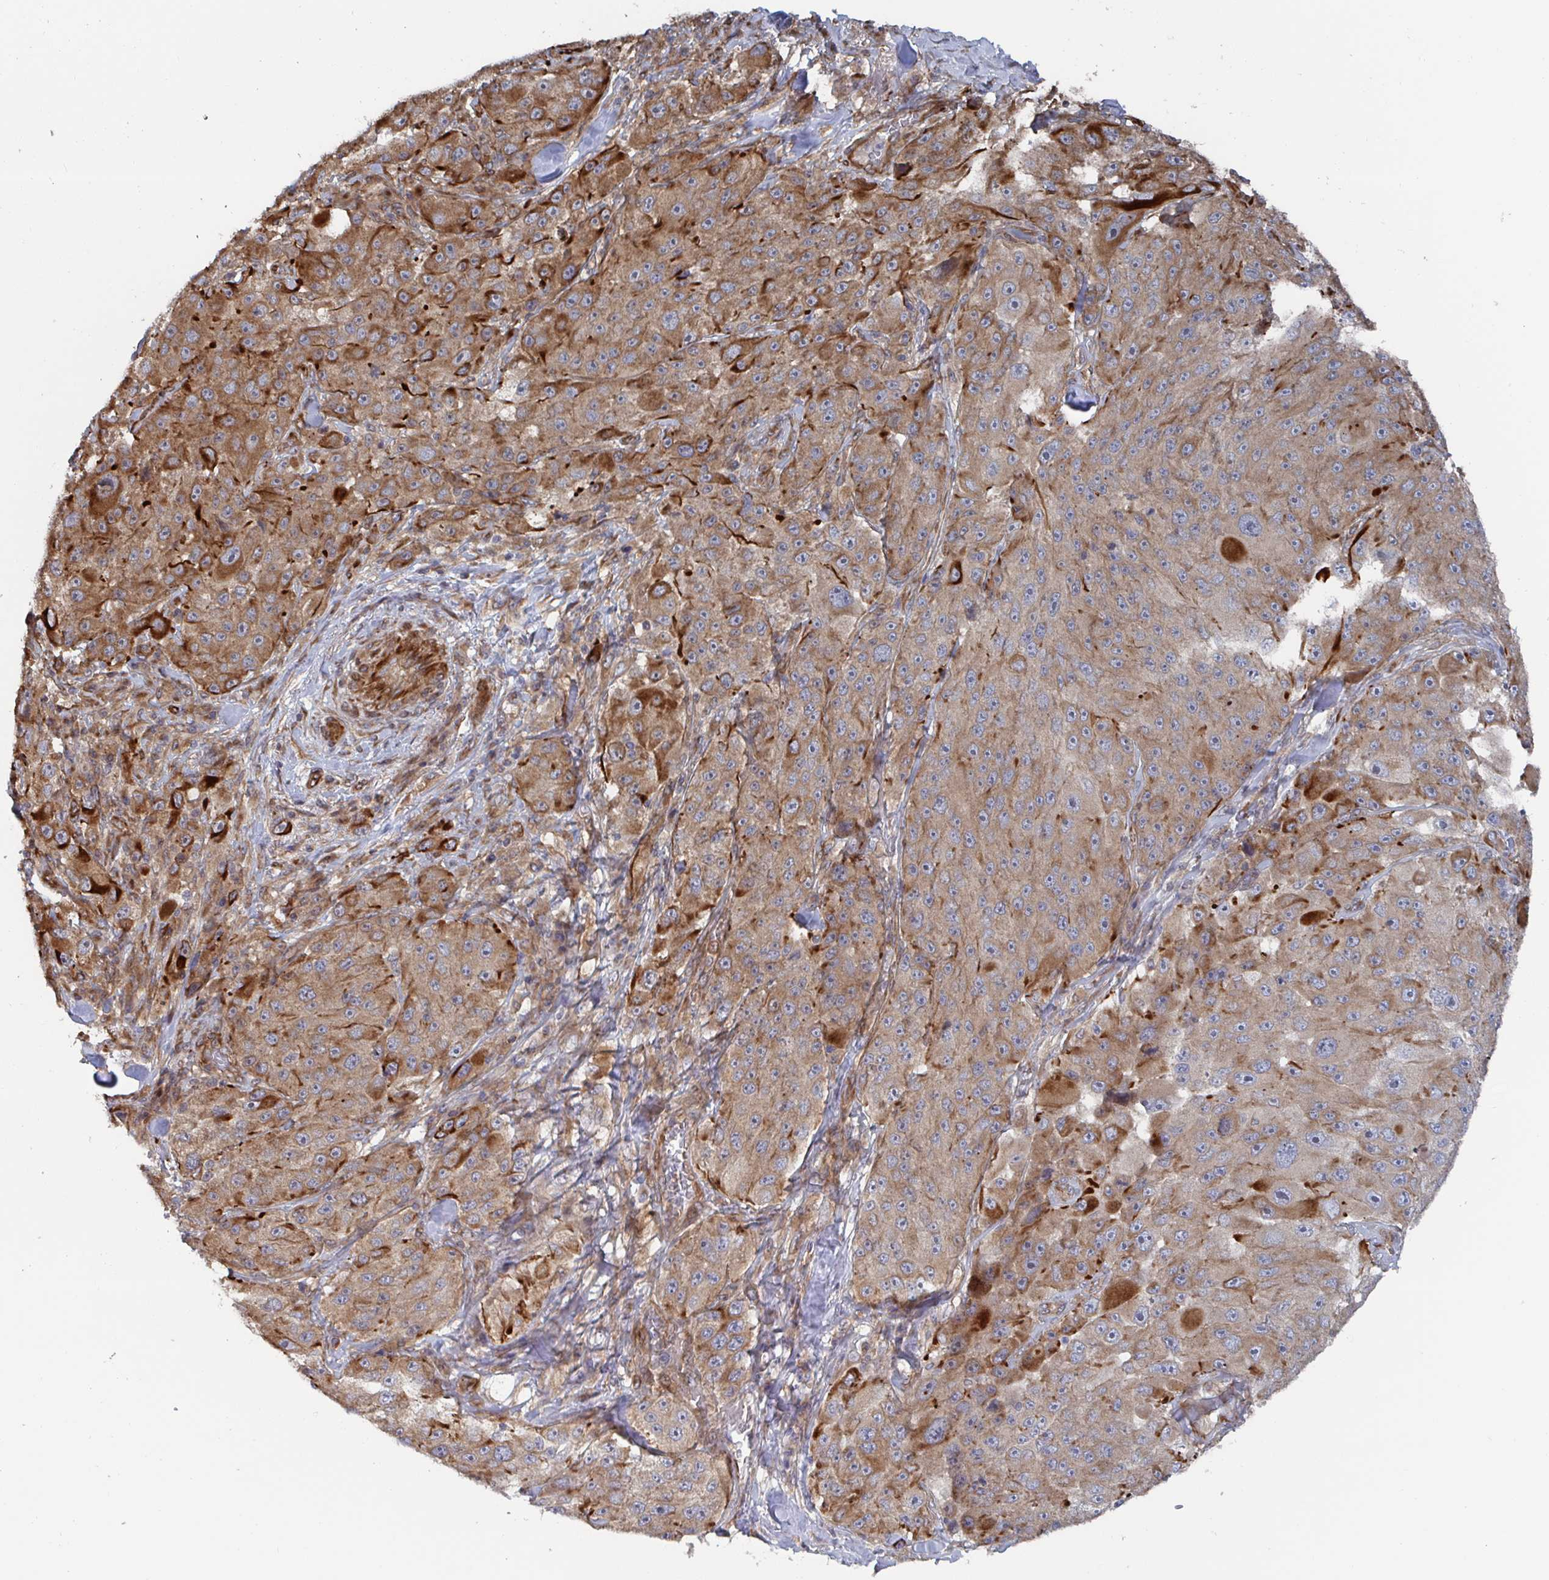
{"staining": {"intensity": "moderate", "quantity": ">75%", "location": "cytoplasmic/membranous"}, "tissue": "melanoma", "cell_type": "Tumor cells", "image_type": "cancer", "snomed": [{"axis": "morphology", "description": "Malignant melanoma, Metastatic site"}, {"axis": "topography", "description": "Lymph node"}], "caption": "Malignant melanoma (metastatic site) tissue exhibits moderate cytoplasmic/membranous positivity in approximately >75% of tumor cells, visualized by immunohistochemistry.", "gene": "DVL3", "patient": {"sex": "male", "age": 62}}